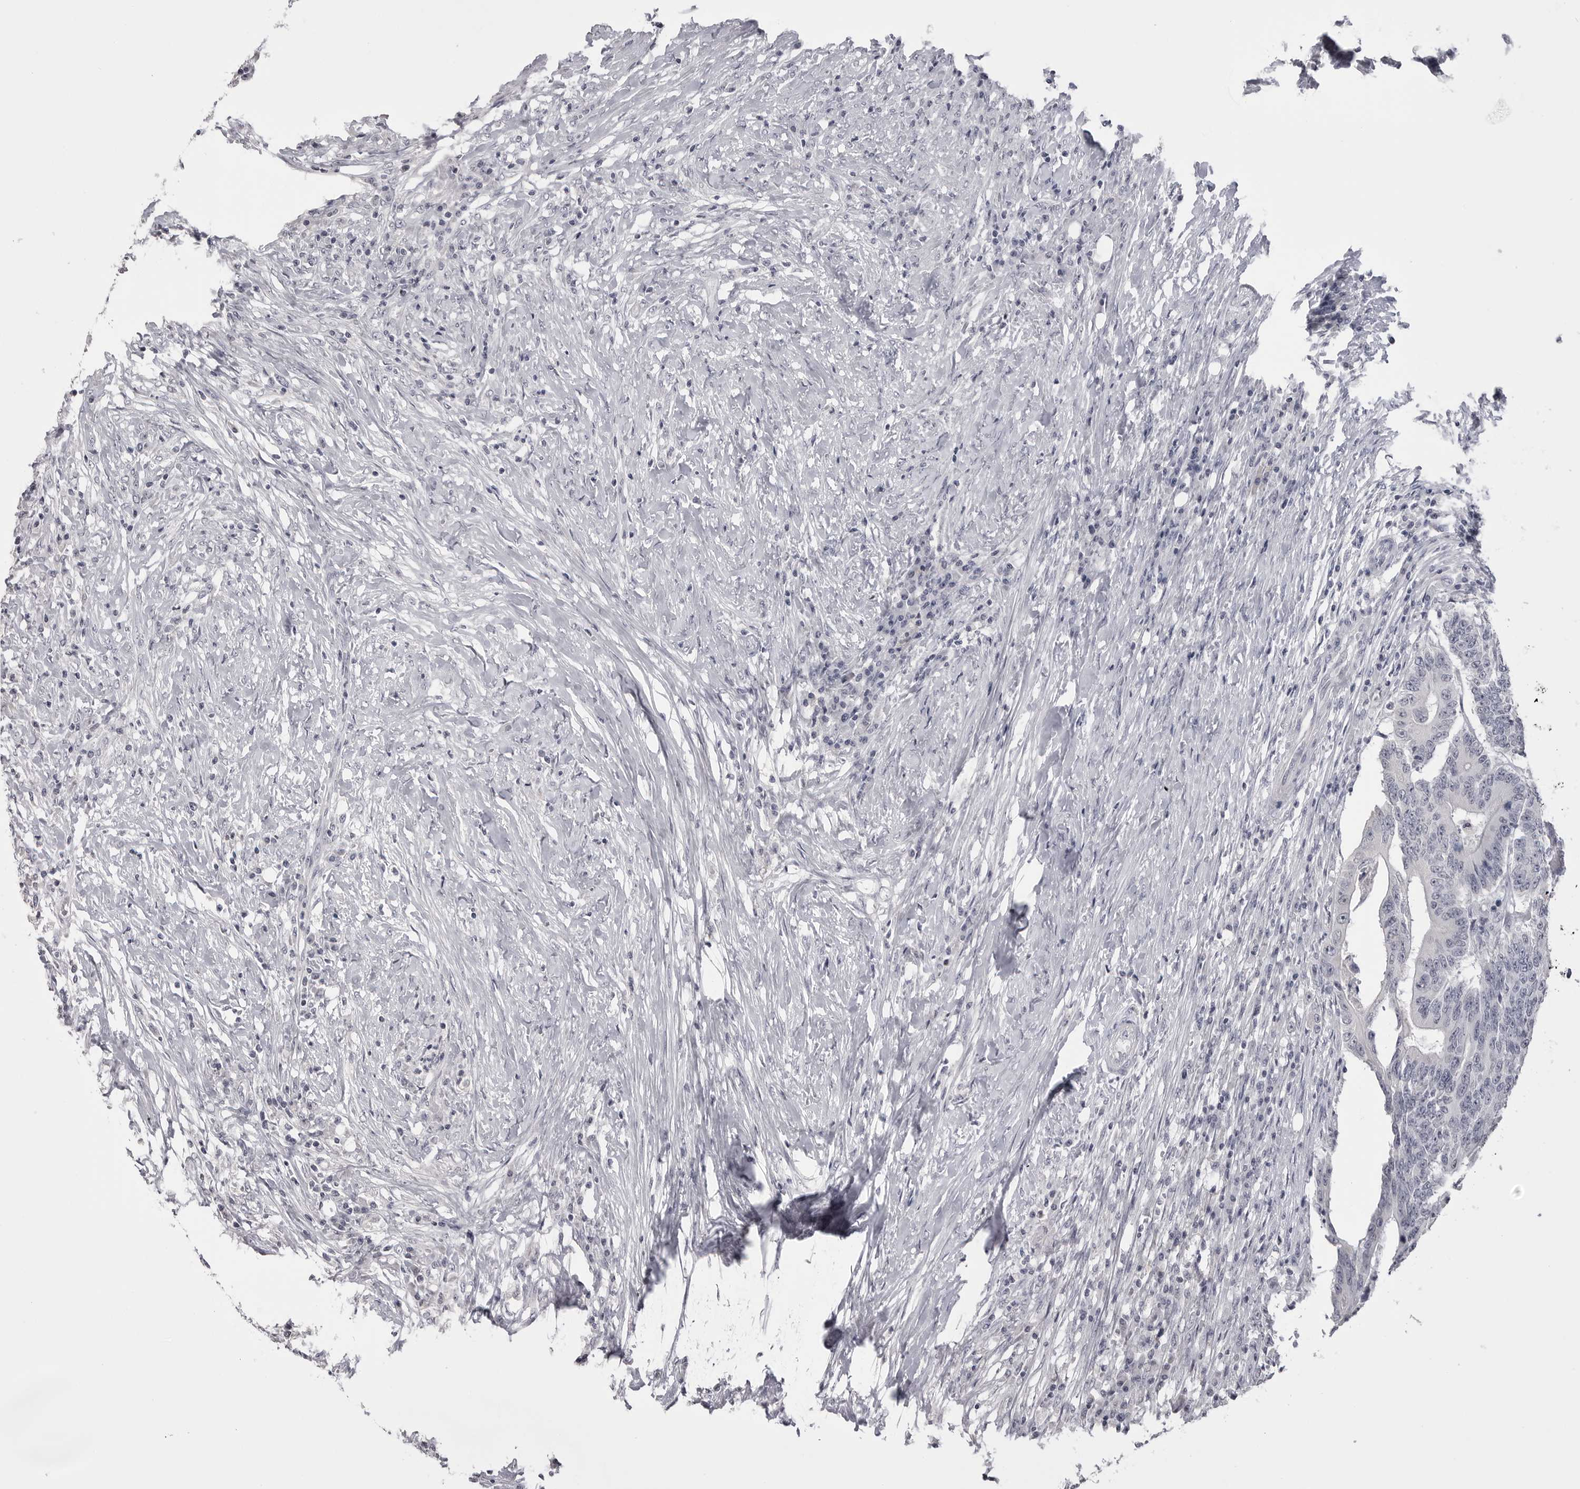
{"staining": {"intensity": "negative", "quantity": "none", "location": "none"}, "tissue": "colorectal cancer", "cell_type": "Tumor cells", "image_type": "cancer", "snomed": [{"axis": "morphology", "description": "Adenocarcinoma, NOS"}, {"axis": "topography", "description": "Colon"}], "caption": "Immunohistochemical staining of human colorectal cancer displays no significant expression in tumor cells.", "gene": "GPN2", "patient": {"sex": "male", "age": 83}}